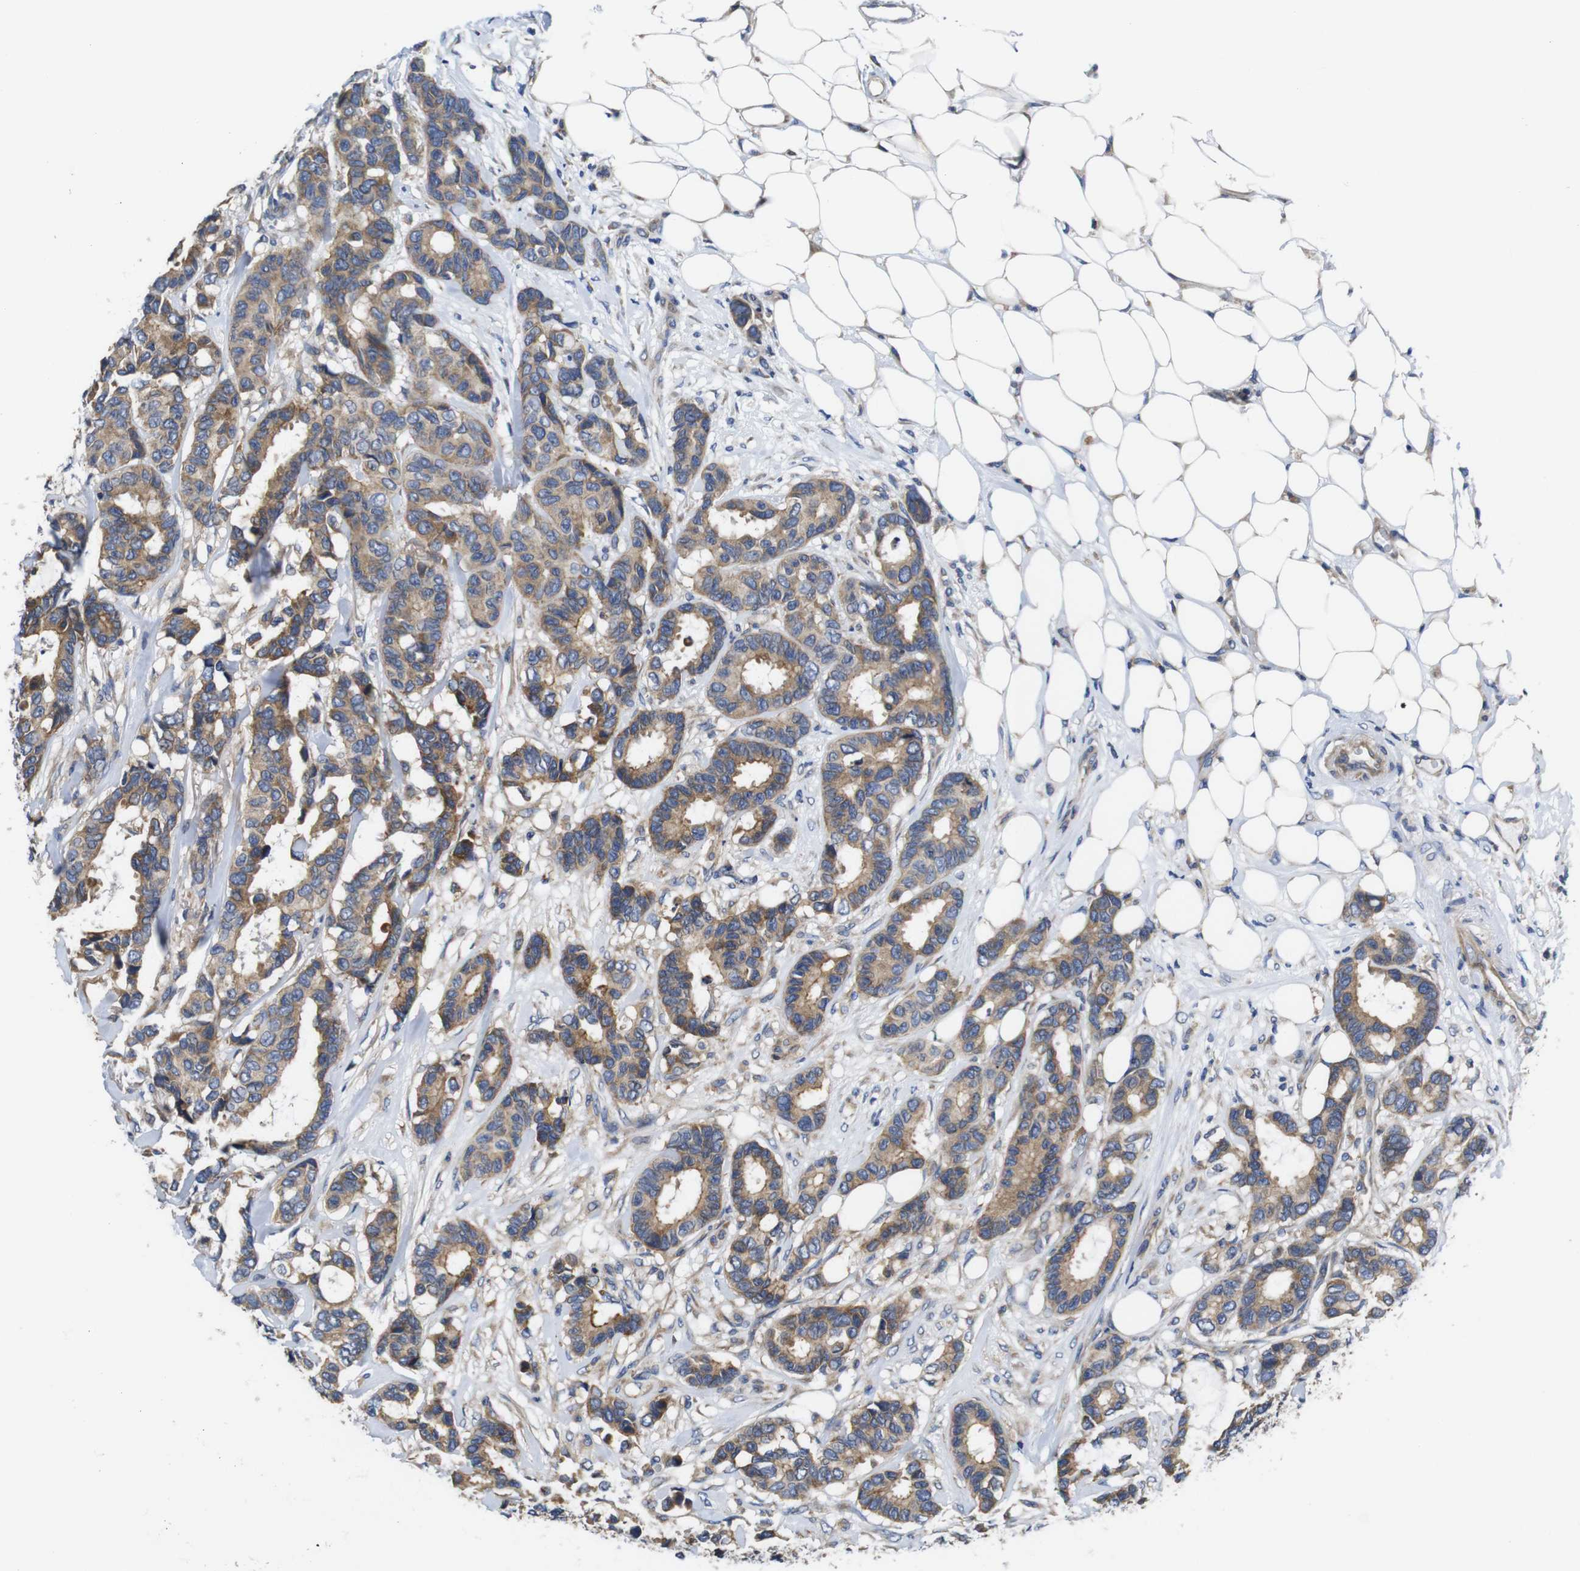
{"staining": {"intensity": "moderate", "quantity": ">75%", "location": "cytoplasmic/membranous"}, "tissue": "breast cancer", "cell_type": "Tumor cells", "image_type": "cancer", "snomed": [{"axis": "morphology", "description": "Duct carcinoma"}, {"axis": "topography", "description": "Breast"}], "caption": "Human breast invasive ductal carcinoma stained with a brown dye exhibits moderate cytoplasmic/membranous positive staining in approximately >75% of tumor cells.", "gene": "MARCHF7", "patient": {"sex": "female", "age": 87}}